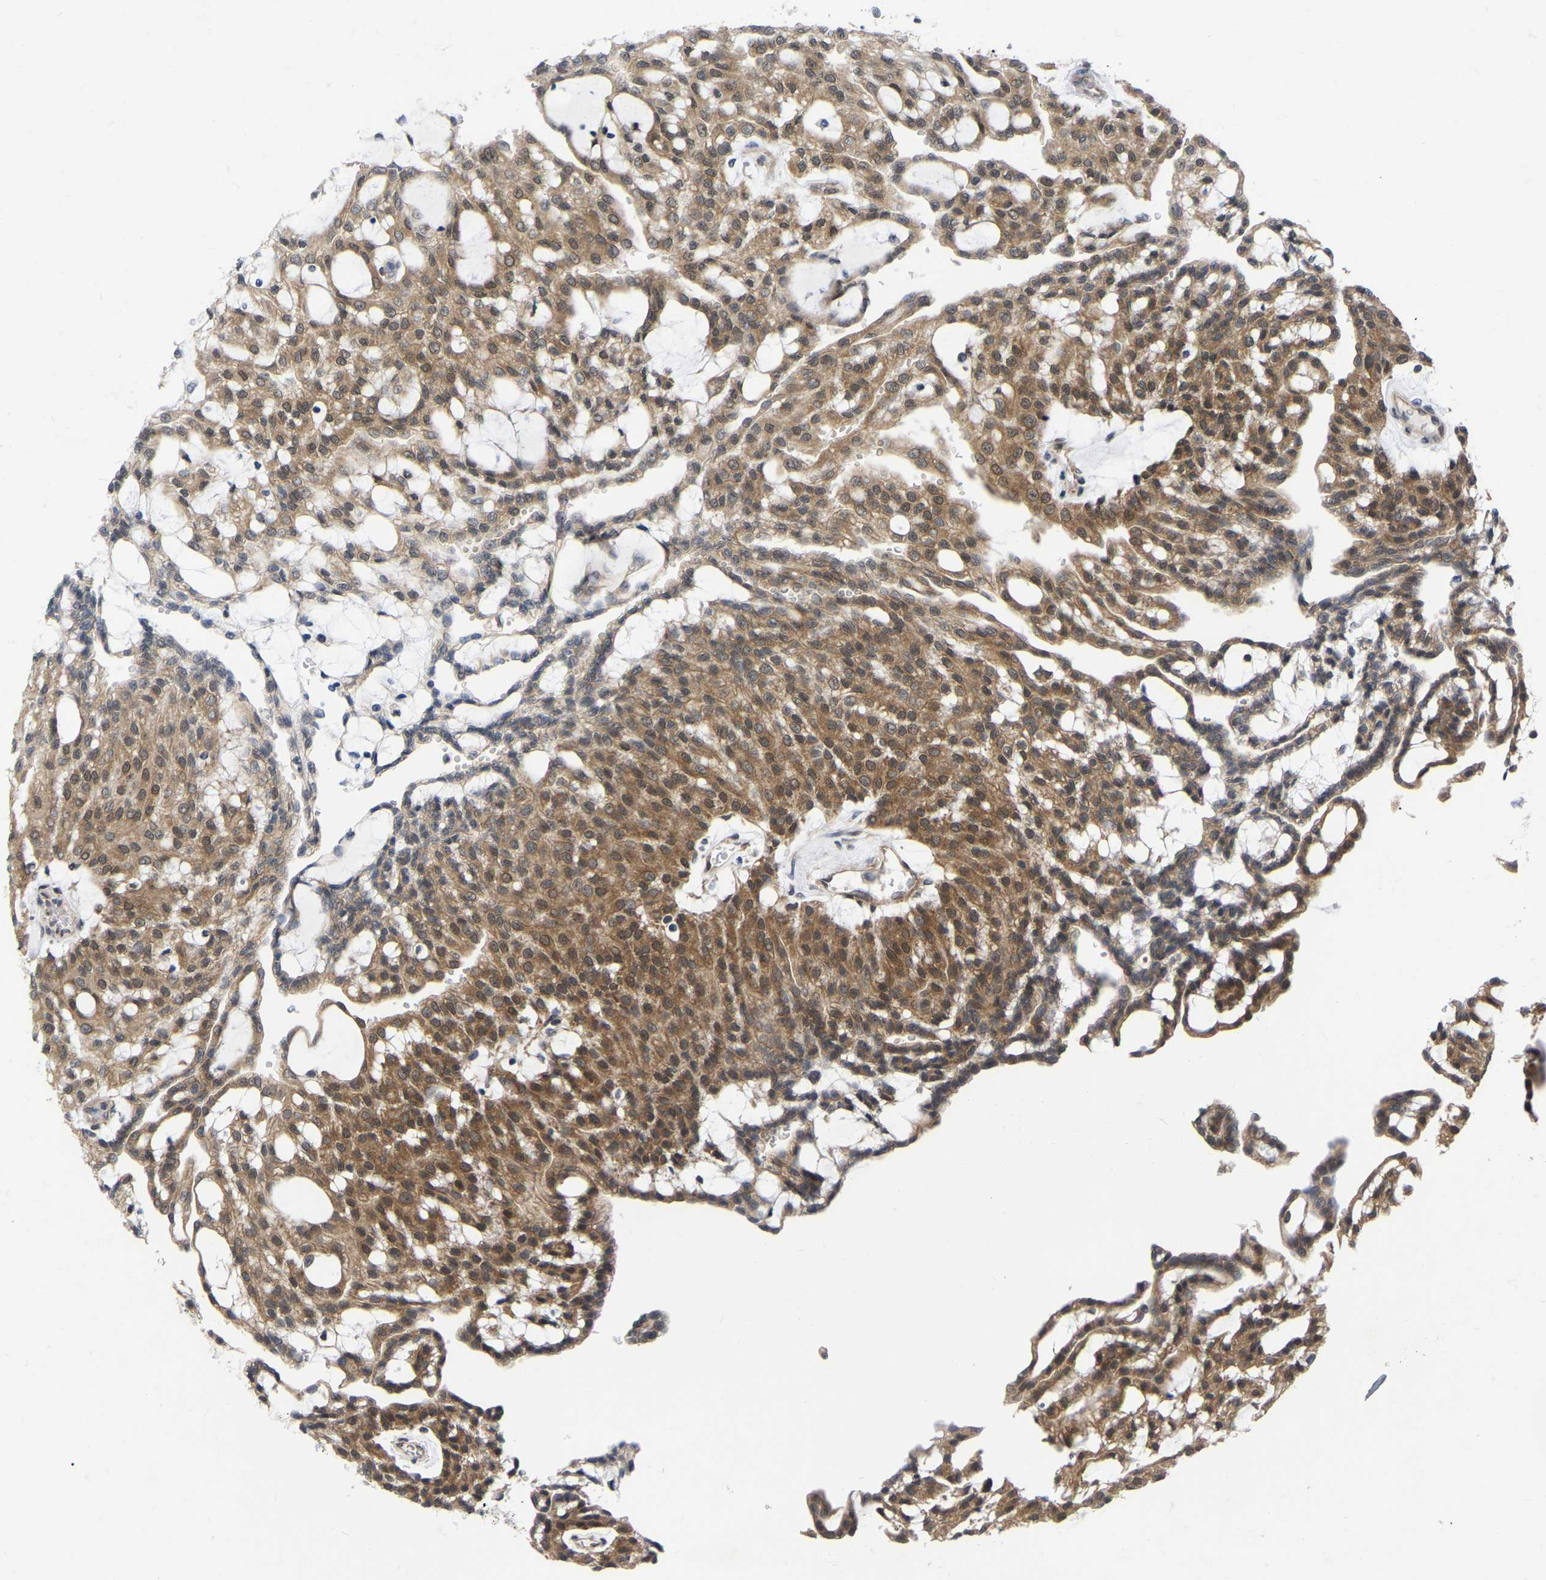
{"staining": {"intensity": "moderate", "quantity": ">75%", "location": "cytoplasmic/membranous"}, "tissue": "renal cancer", "cell_type": "Tumor cells", "image_type": "cancer", "snomed": [{"axis": "morphology", "description": "Adenocarcinoma, NOS"}, {"axis": "topography", "description": "Kidney"}], "caption": "Human adenocarcinoma (renal) stained with a brown dye demonstrates moderate cytoplasmic/membranous positive staining in approximately >75% of tumor cells.", "gene": "UBE4B", "patient": {"sex": "male", "age": 63}}